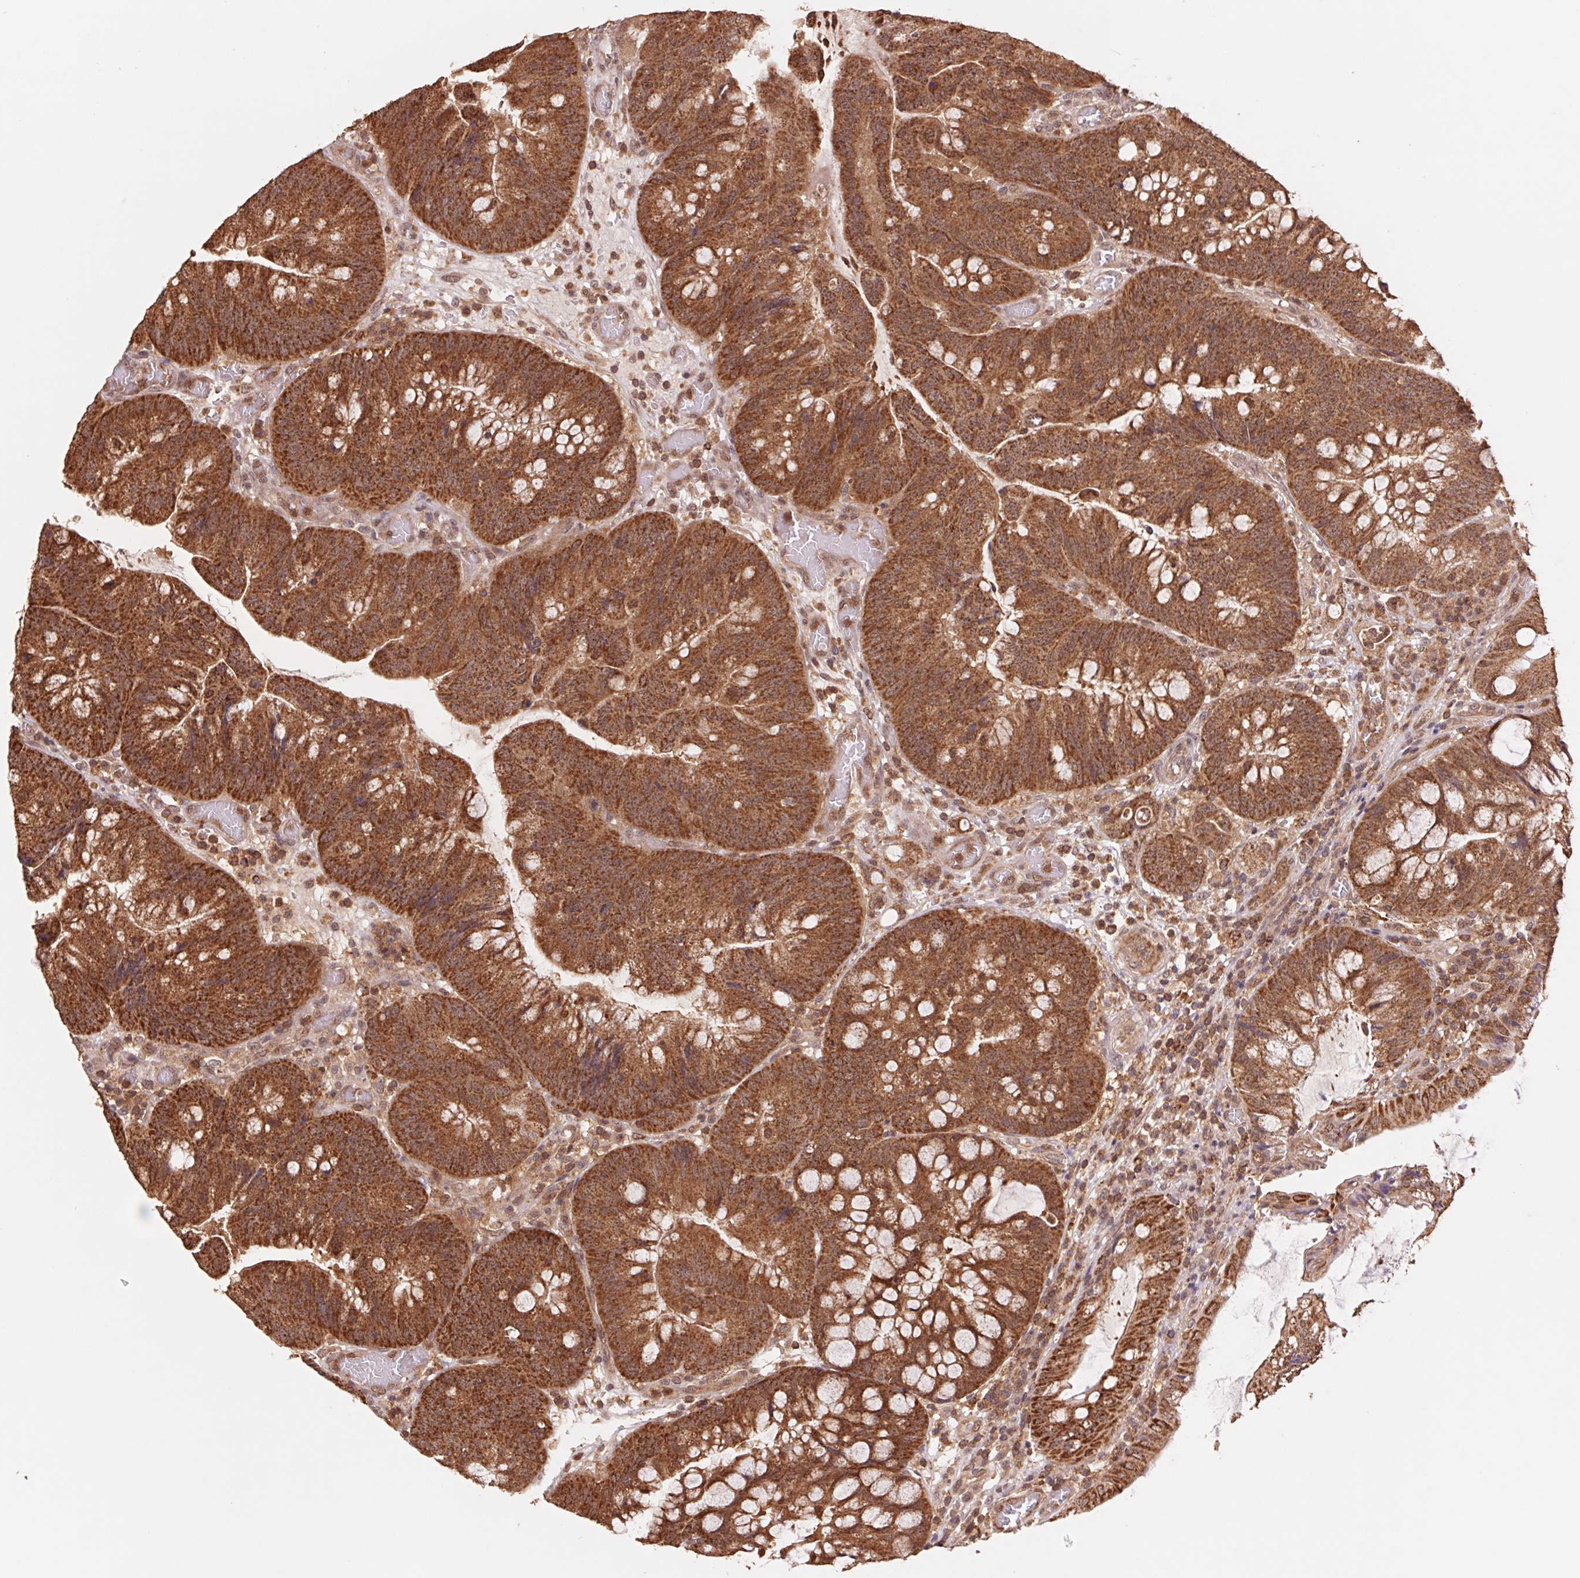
{"staining": {"intensity": "strong", "quantity": ">75%", "location": "cytoplasmic/membranous"}, "tissue": "colorectal cancer", "cell_type": "Tumor cells", "image_type": "cancer", "snomed": [{"axis": "morphology", "description": "Adenocarcinoma, NOS"}, {"axis": "topography", "description": "Colon"}], "caption": "Brown immunohistochemical staining in colorectal cancer exhibits strong cytoplasmic/membranous expression in about >75% of tumor cells. (Brightfield microscopy of DAB IHC at high magnification).", "gene": "URM1", "patient": {"sex": "male", "age": 62}}